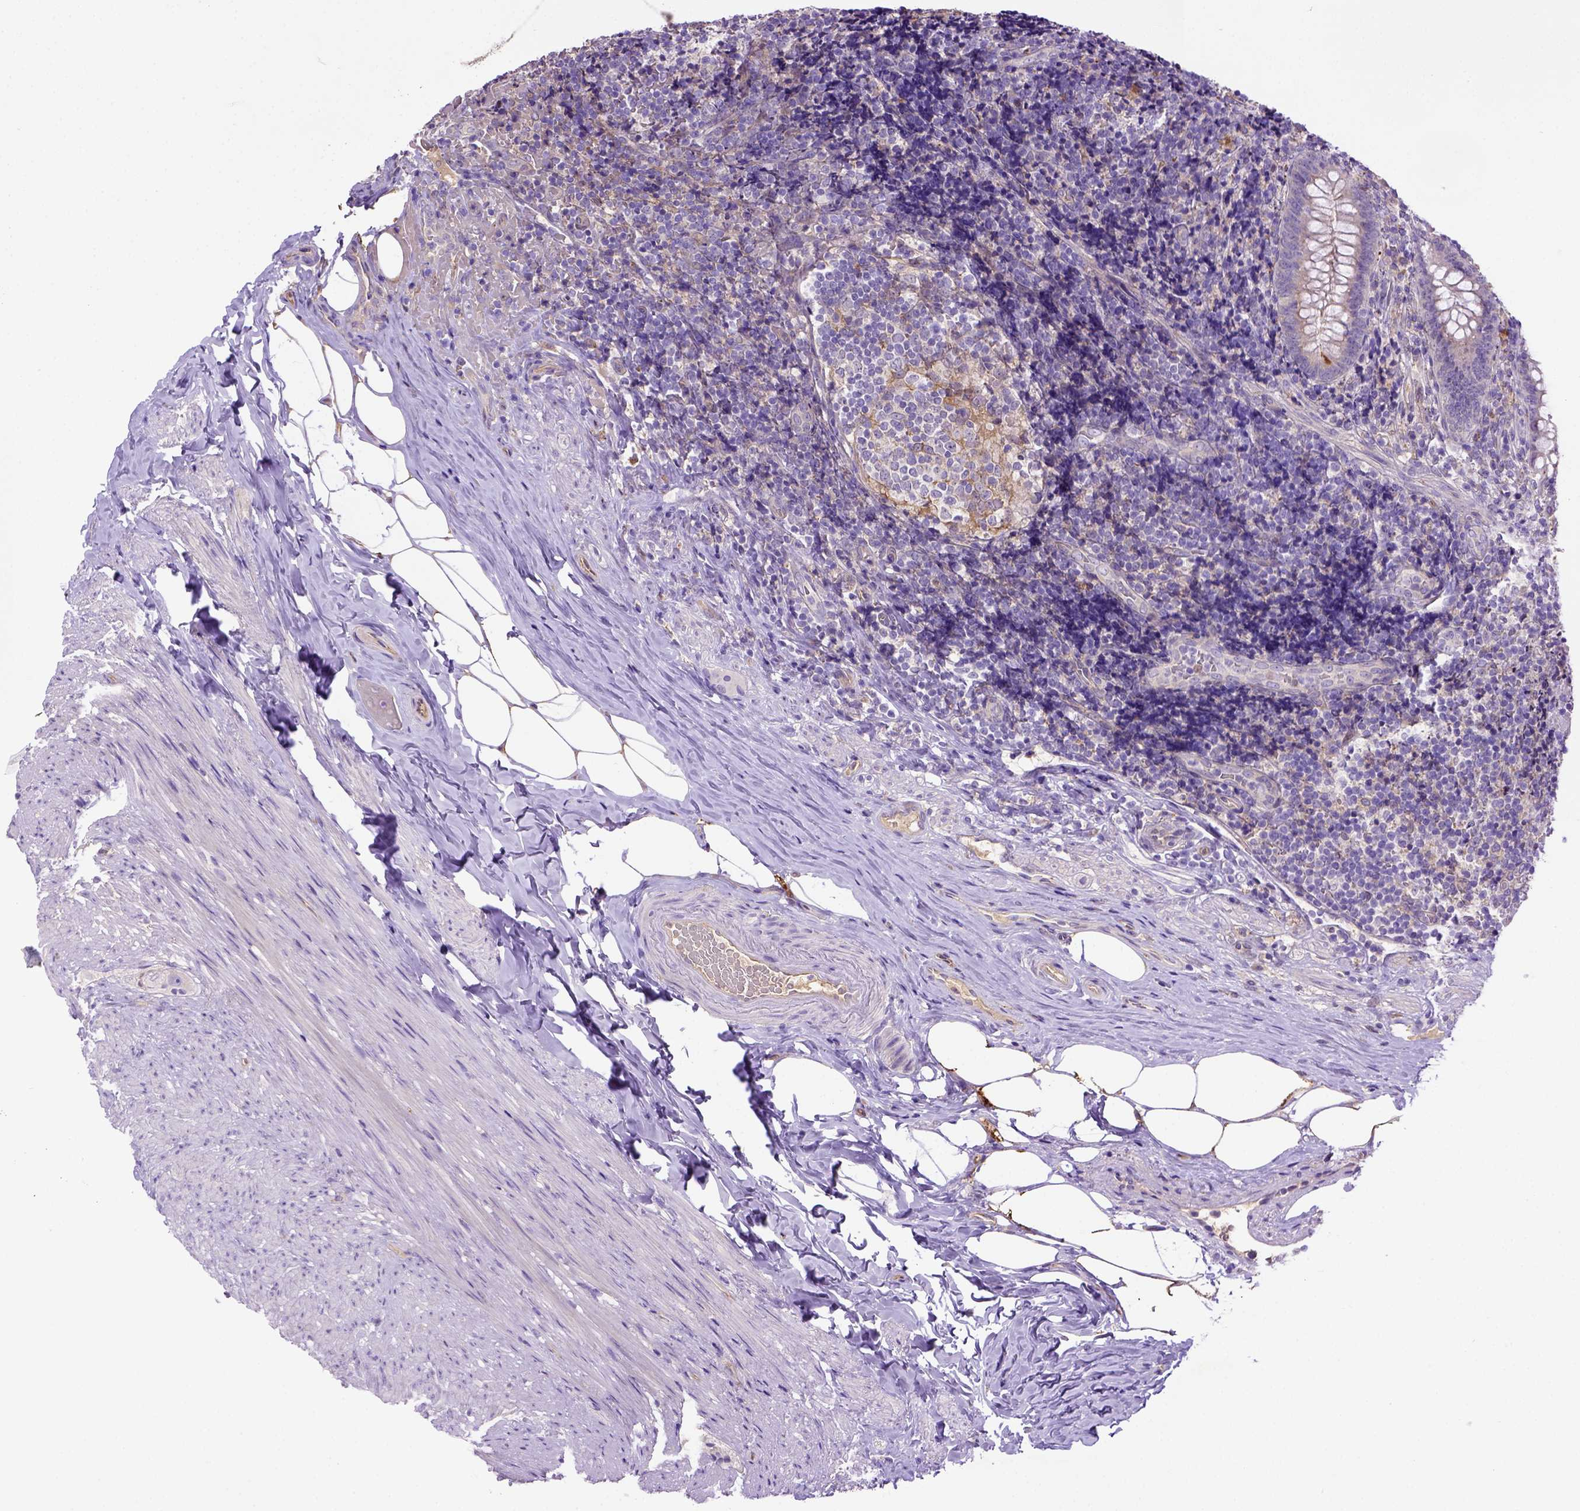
{"staining": {"intensity": "negative", "quantity": "none", "location": "none"}, "tissue": "appendix", "cell_type": "Glandular cells", "image_type": "normal", "snomed": [{"axis": "morphology", "description": "Normal tissue, NOS"}, {"axis": "topography", "description": "Appendix"}], "caption": "An immunohistochemistry micrograph of benign appendix is shown. There is no staining in glandular cells of appendix.", "gene": "DEPDC1B", "patient": {"sex": "male", "age": 47}}